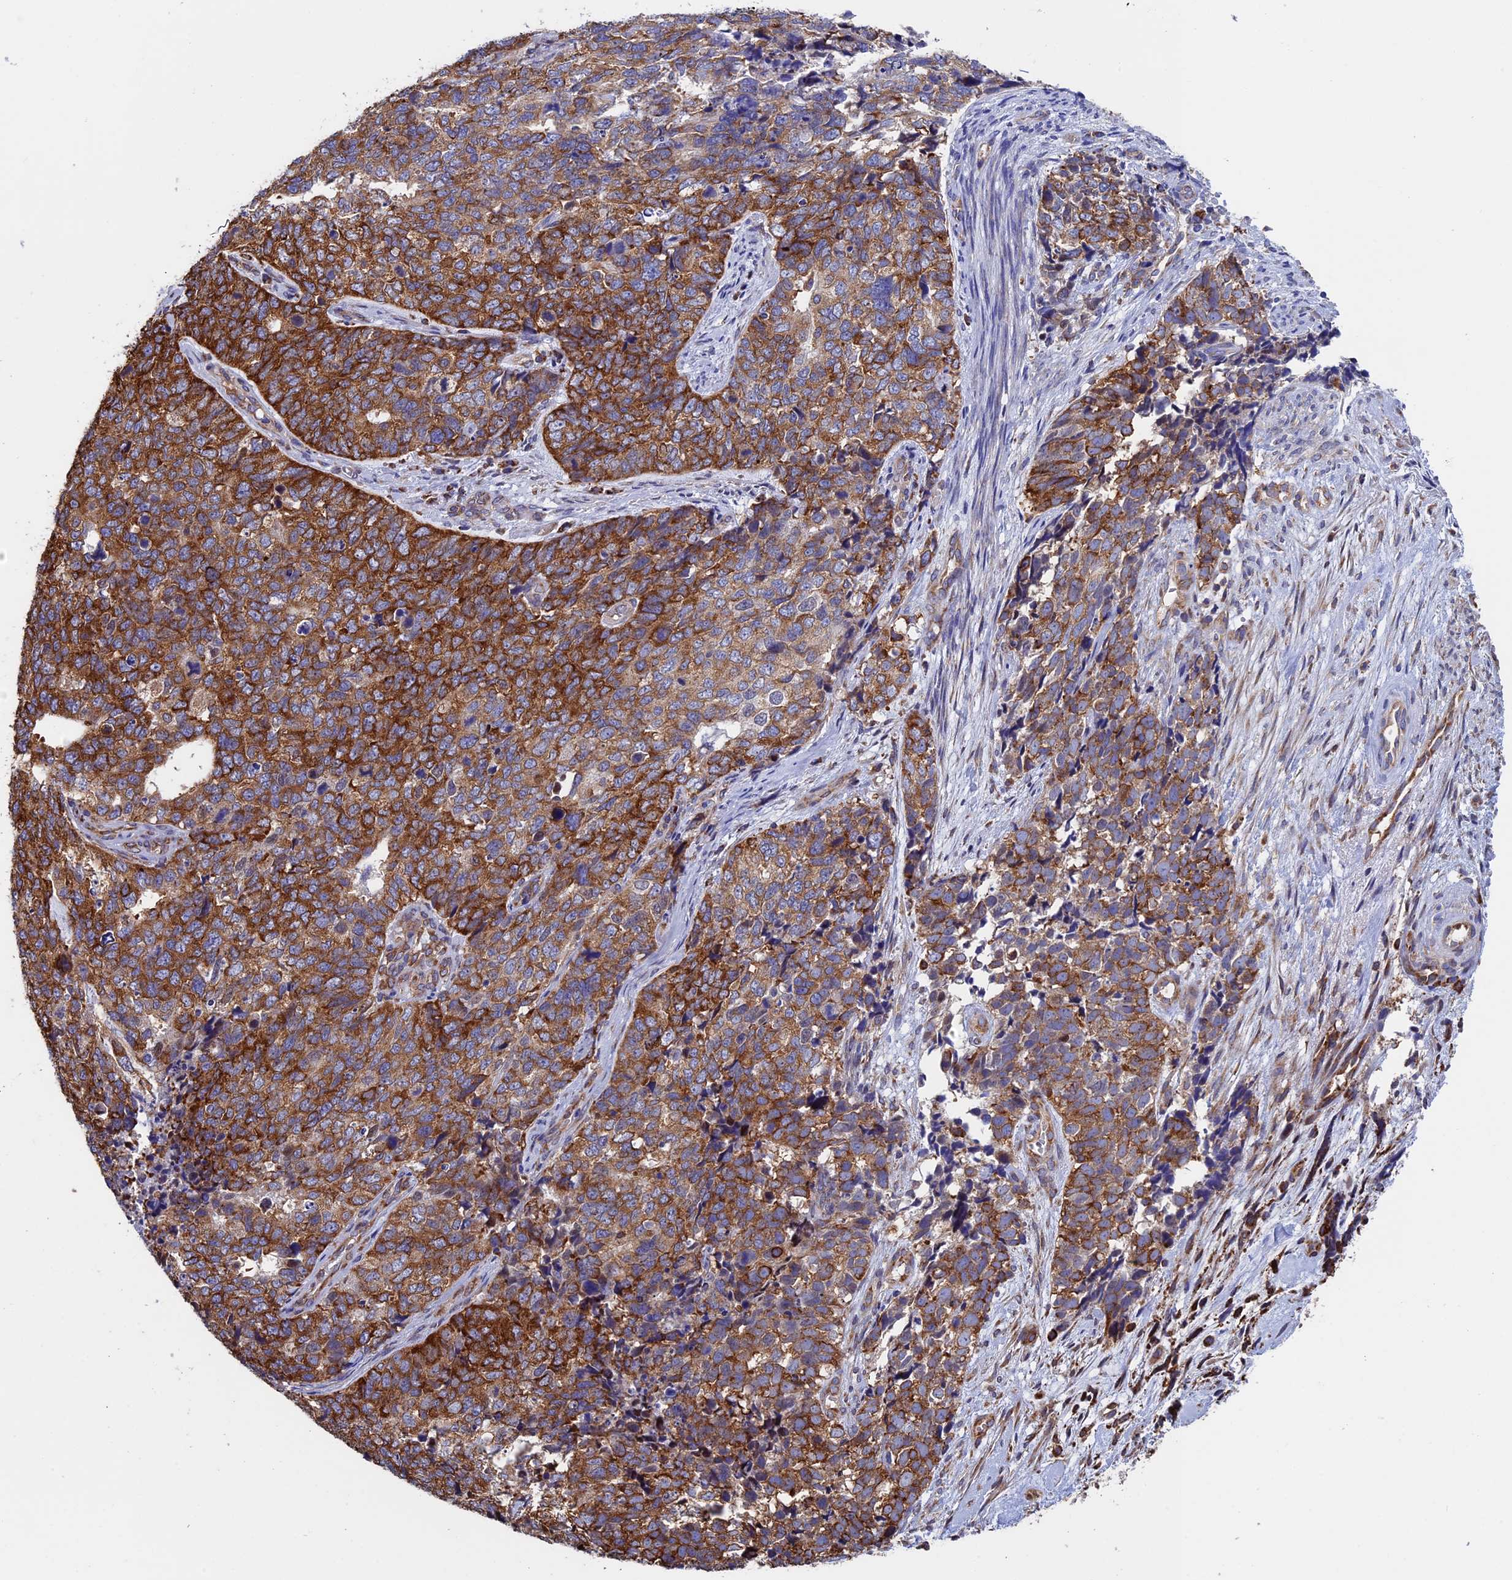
{"staining": {"intensity": "strong", "quantity": ">75%", "location": "cytoplasmic/membranous"}, "tissue": "cervical cancer", "cell_type": "Tumor cells", "image_type": "cancer", "snomed": [{"axis": "morphology", "description": "Squamous cell carcinoma, NOS"}, {"axis": "topography", "description": "Cervix"}], "caption": "Protein staining by IHC shows strong cytoplasmic/membranous positivity in approximately >75% of tumor cells in cervical cancer (squamous cell carcinoma). (Stains: DAB in brown, nuclei in blue, Microscopy: brightfield microscopy at high magnification).", "gene": "SLC9A5", "patient": {"sex": "female", "age": 63}}